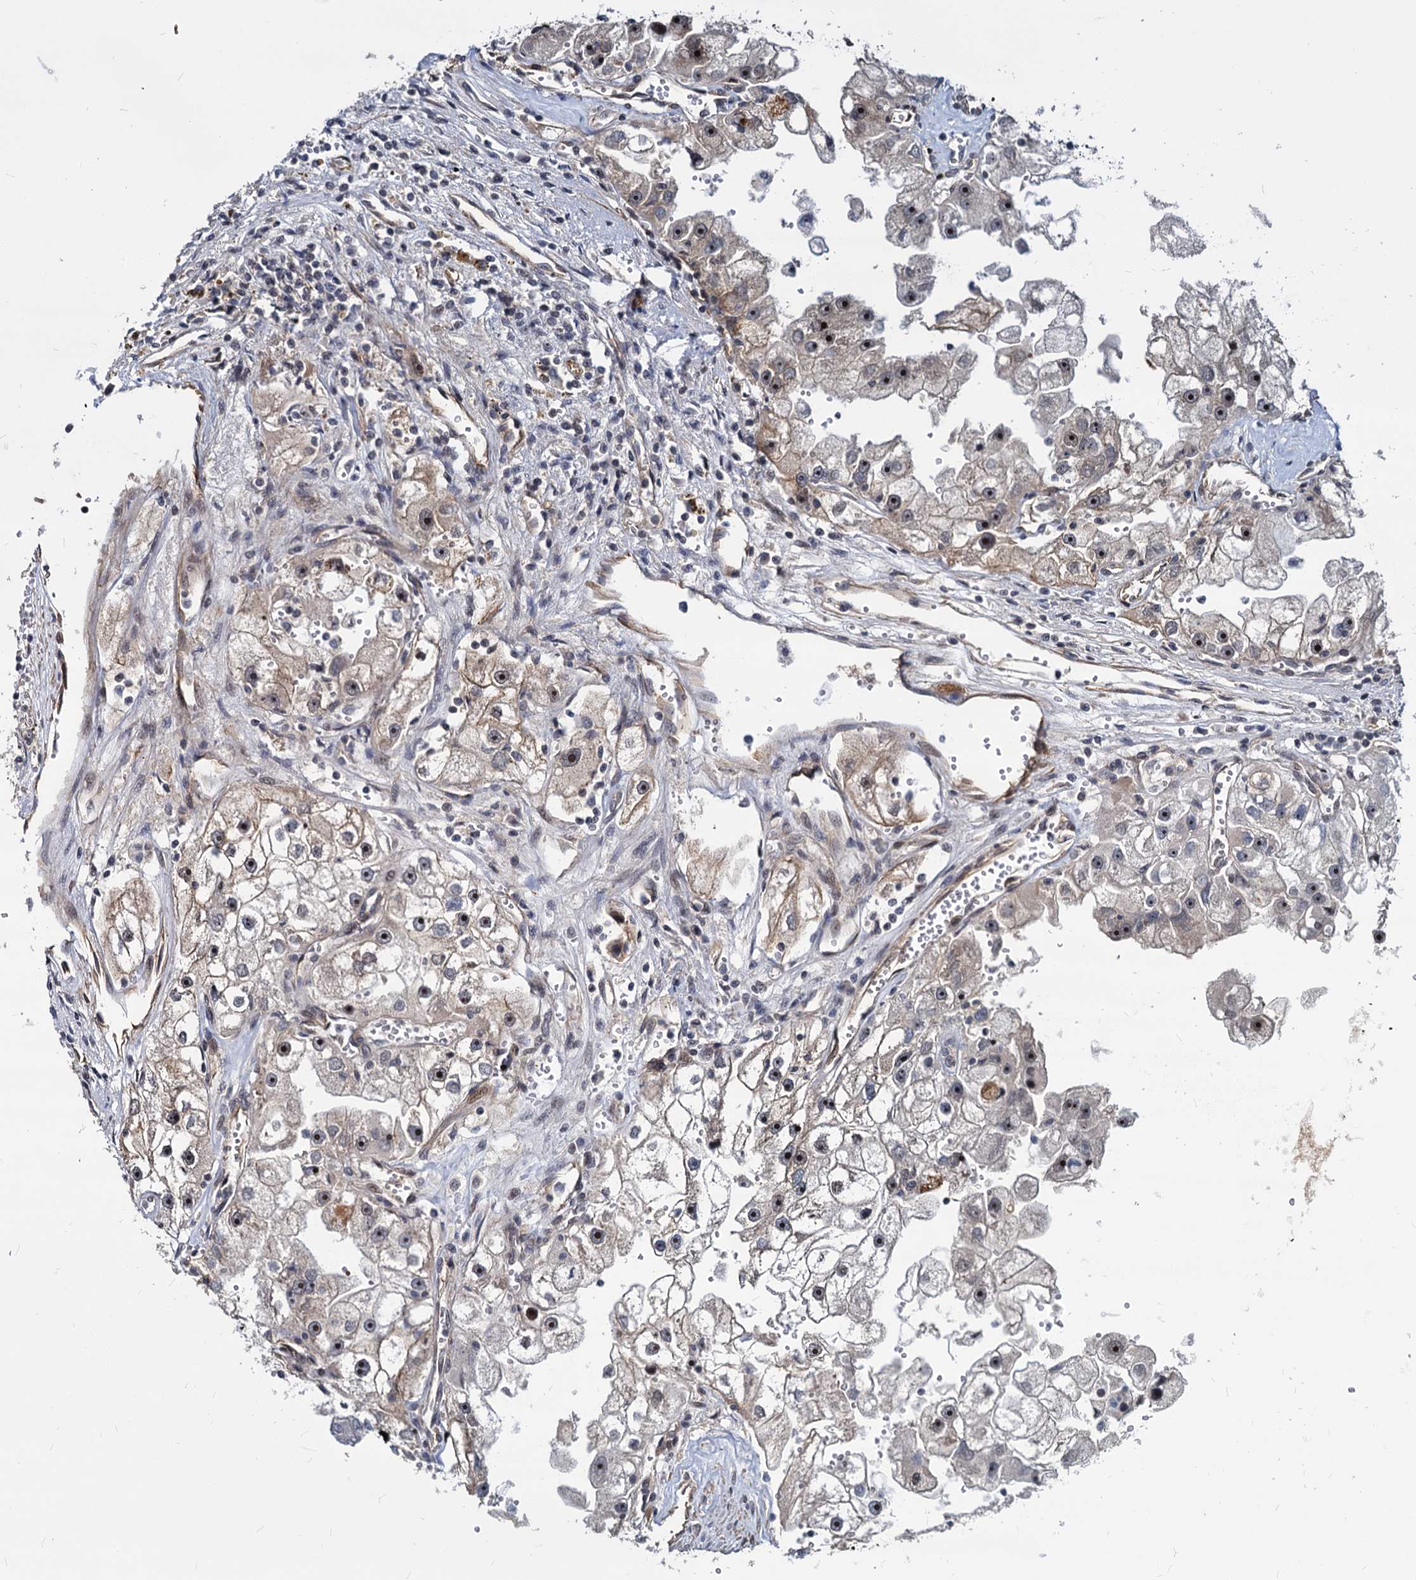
{"staining": {"intensity": "weak", "quantity": "25%-75%", "location": "nuclear"}, "tissue": "renal cancer", "cell_type": "Tumor cells", "image_type": "cancer", "snomed": [{"axis": "morphology", "description": "Adenocarcinoma, NOS"}, {"axis": "topography", "description": "Kidney"}], "caption": "Renal adenocarcinoma stained for a protein demonstrates weak nuclear positivity in tumor cells.", "gene": "UBLCP1", "patient": {"sex": "male", "age": 63}}